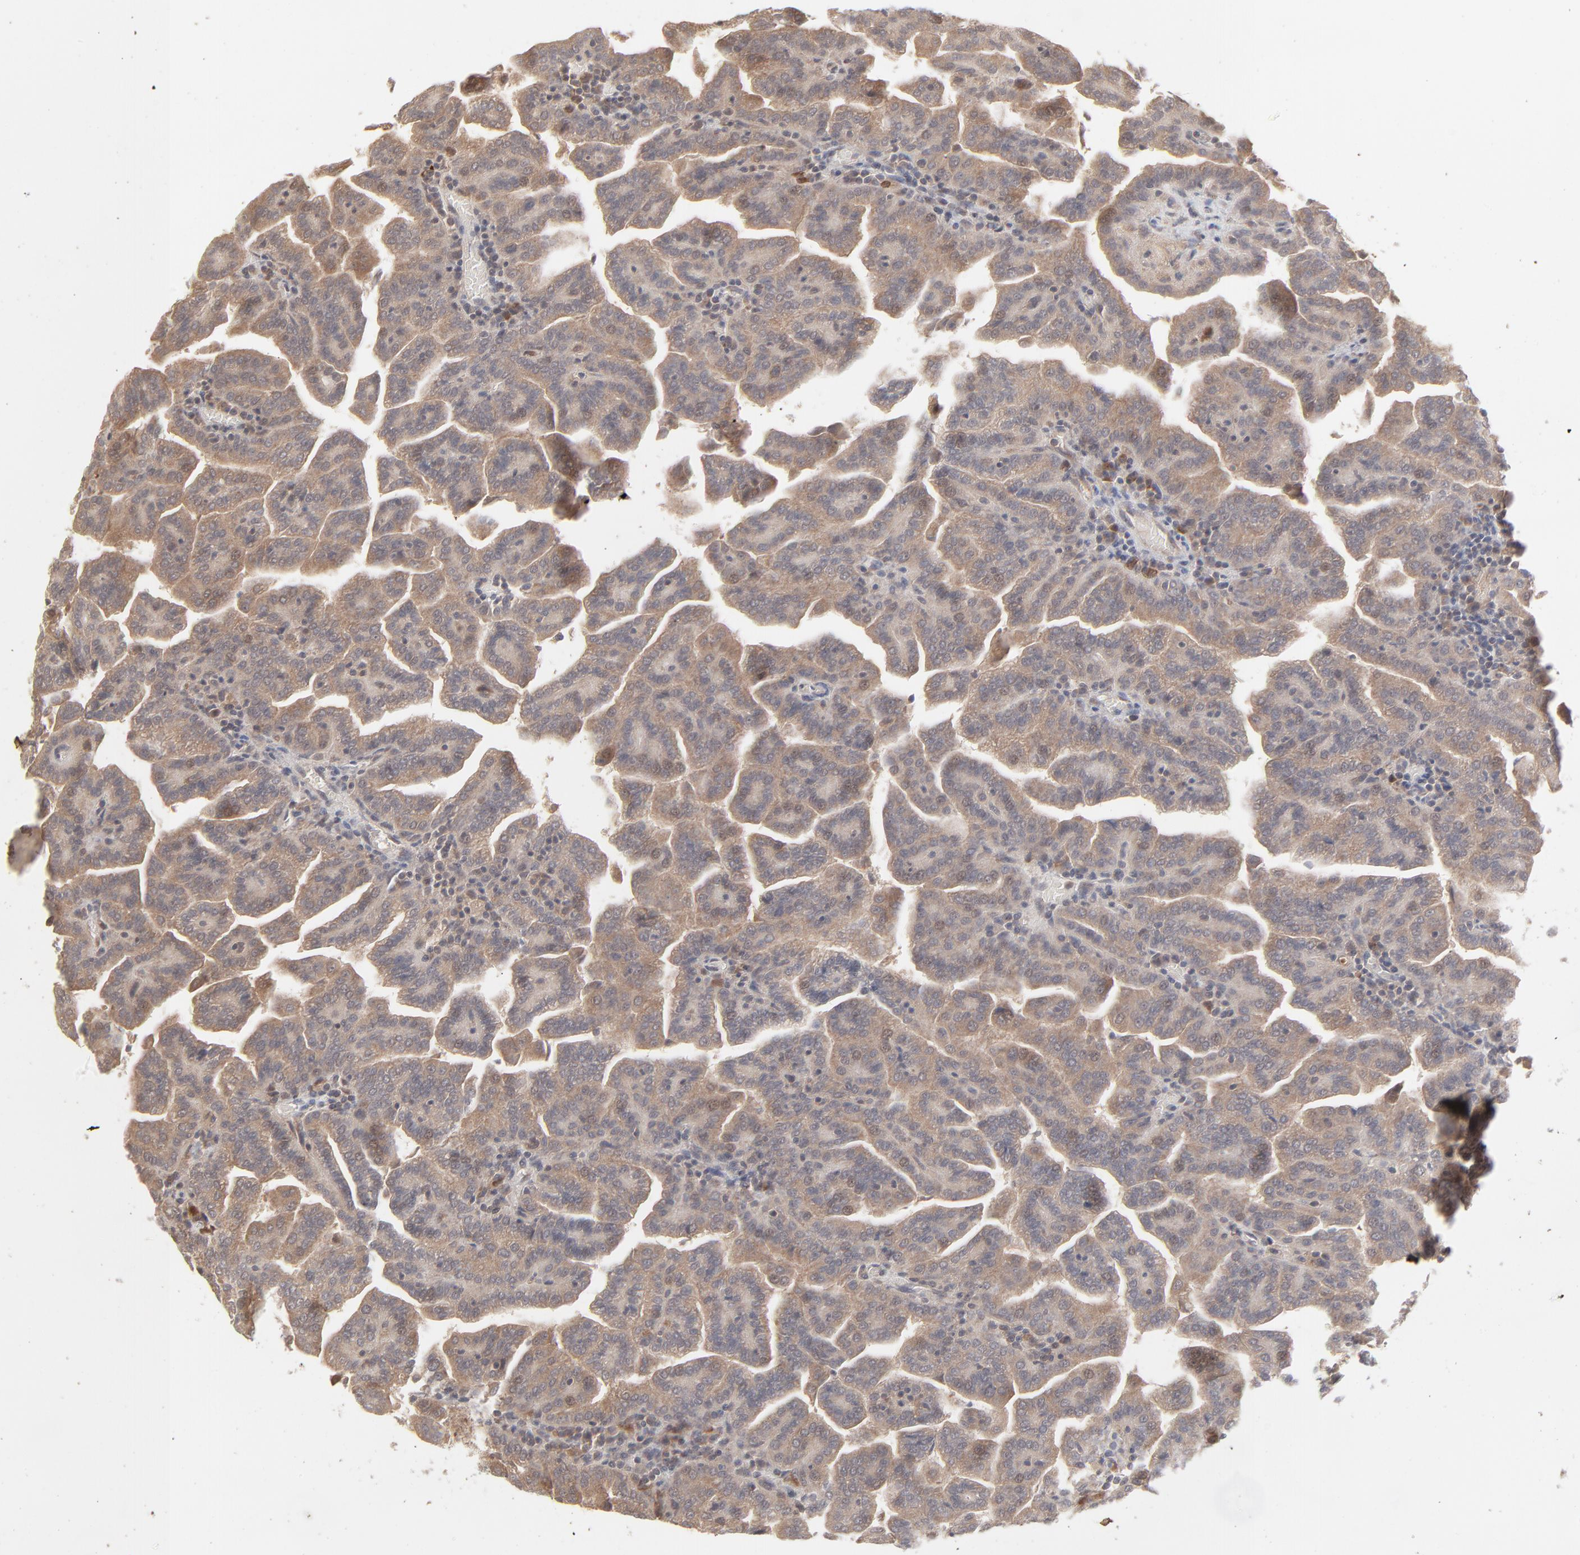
{"staining": {"intensity": "moderate", "quantity": ">75%", "location": "cytoplasmic/membranous"}, "tissue": "renal cancer", "cell_type": "Tumor cells", "image_type": "cancer", "snomed": [{"axis": "morphology", "description": "Adenocarcinoma, NOS"}, {"axis": "topography", "description": "Kidney"}], "caption": "Immunohistochemistry micrograph of adenocarcinoma (renal) stained for a protein (brown), which demonstrates medium levels of moderate cytoplasmic/membranous staining in about >75% of tumor cells.", "gene": "SCFD1", "patient": {"sex": "male", "age": 61}}